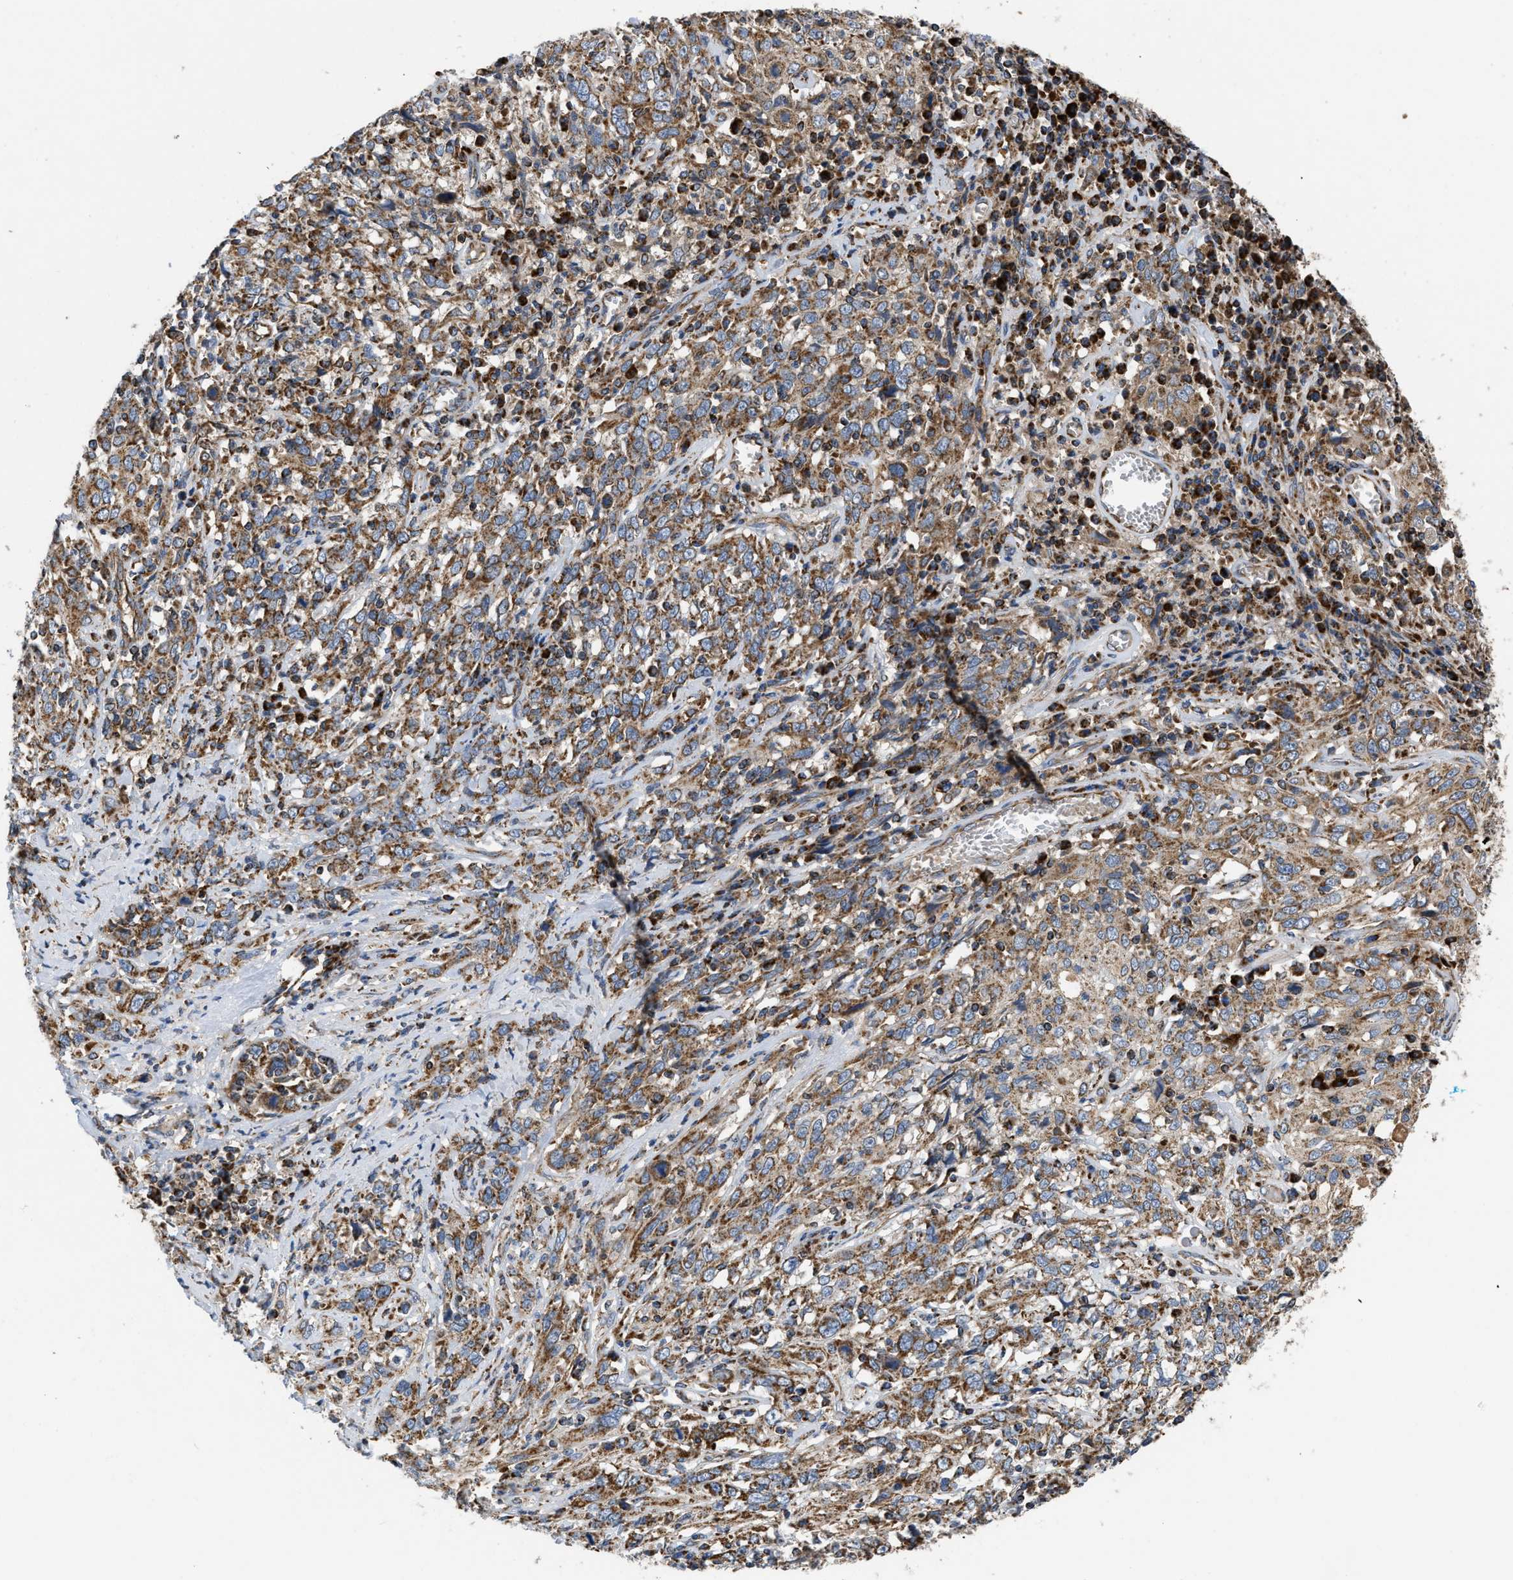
{"staining": {"intensity": "moderate", "quantity": ">75%", "location": "cytoplasmic/membranous"}, "tissue": "cervical cancer", "cell_type": "Tumor cells", "image_type": "cancer", "snomed": [{"axis": "morphology", "description": "Squamous cell carcinoma, NOS"}, {"axis": "topography", "description": "Cervix"}], "caption": "Immunohistochemical staining of human cervical squamous cell carcinoma reveals moderate cytoplasmic/membranous protein positivity in approximately >75% of tumor cells. Ihc stains the protein of interest in brown and the nuclei are stained blue.", "gene": "OPTN", "patient": {"sex": "female", "age": 46}}